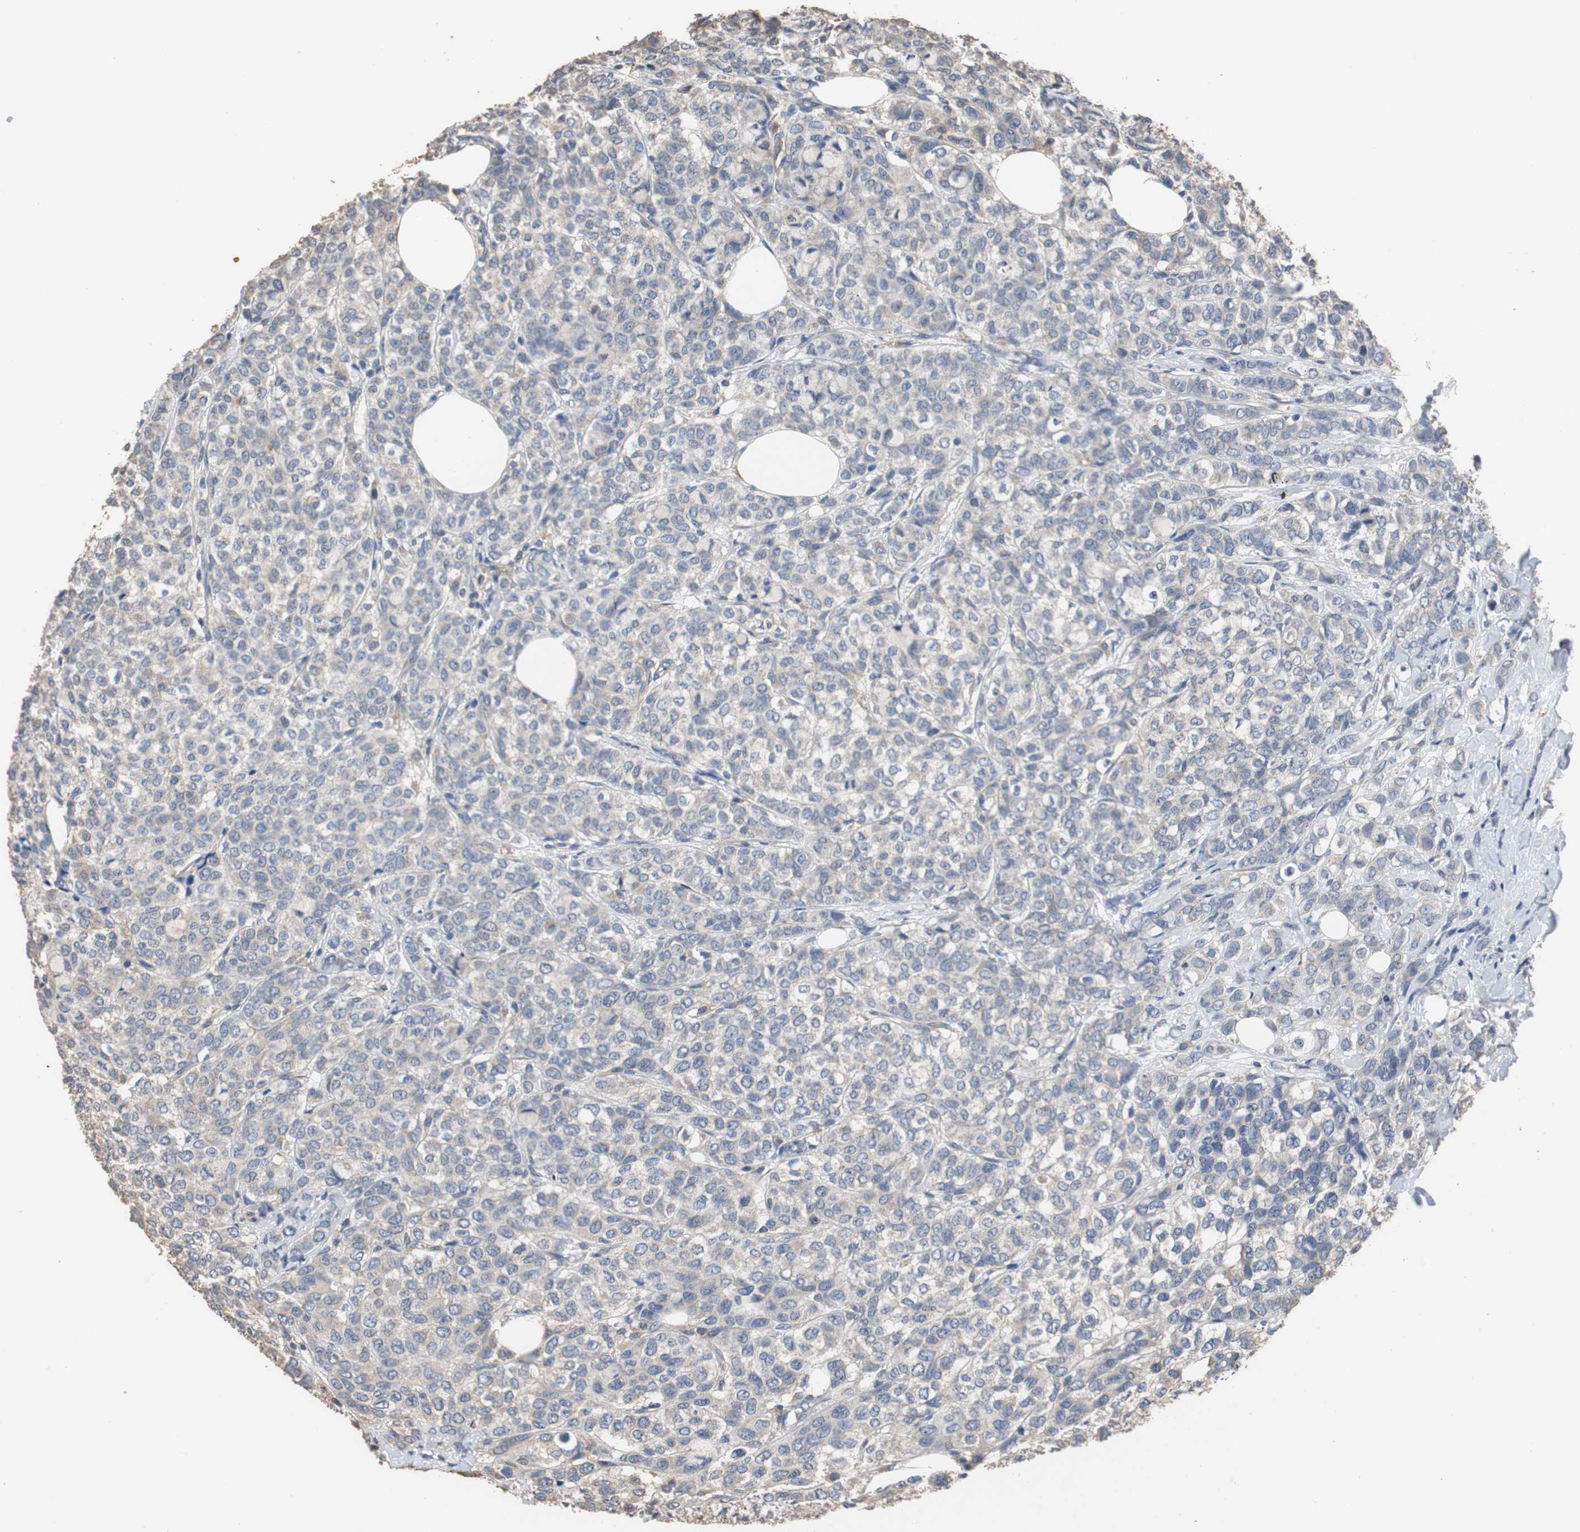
{"staining": {"intensity": "weak", "quantity": "25%-75%", "location": "cytoplasmic/membranous"}, "tissue": "breast cancer", "cell_type": "Tumor cells", "image_type": "cancer", "snomed": [{"axis": "morphology", "description": "Lobular carcinoma"}, {"axis": "topography", "description": "Breast"}], "caption": "Lobular carcinoma (breast) stained for a protein shows weak cytoplasmic/membranous positivity in tumor cells.", "gene": "SCIMP", "patient": {"sex": "female", "age": 60}}